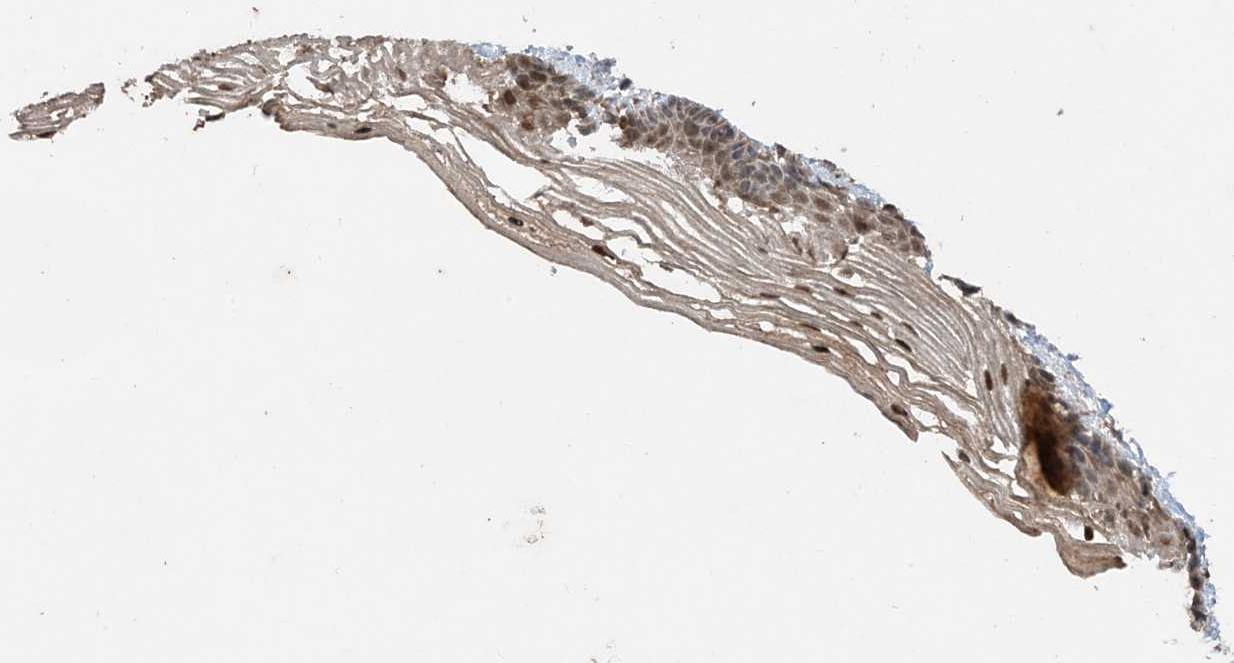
{"staining": {"intensity": "moderate", "quantity": "25%-75%", "location": "cytoplasmic/membranous,nuclear"}, "tissue": "vagina", "cell_type": "Squamous epithelial cells", "image_type": "normal", "snomed": [{"axis": "morphology", "description": "Normal tissue, NOS"}, {"axis": "topography", "description": "Vagina"}], "caption": "Immunohistochemistry (IHC) micrograph of unremarkable vagina: human vagina stained using immunohistochemistry demonstrates medium levels of moderate protein expression localized specifically in the cytoplasmic/membranous,nuclear of squamous epithelial cells, appearing as a cytoplasmic/membranous,nuclear brown color.", "gene": "PUSL1", "patient": {"sex": "female", "age": 46}}